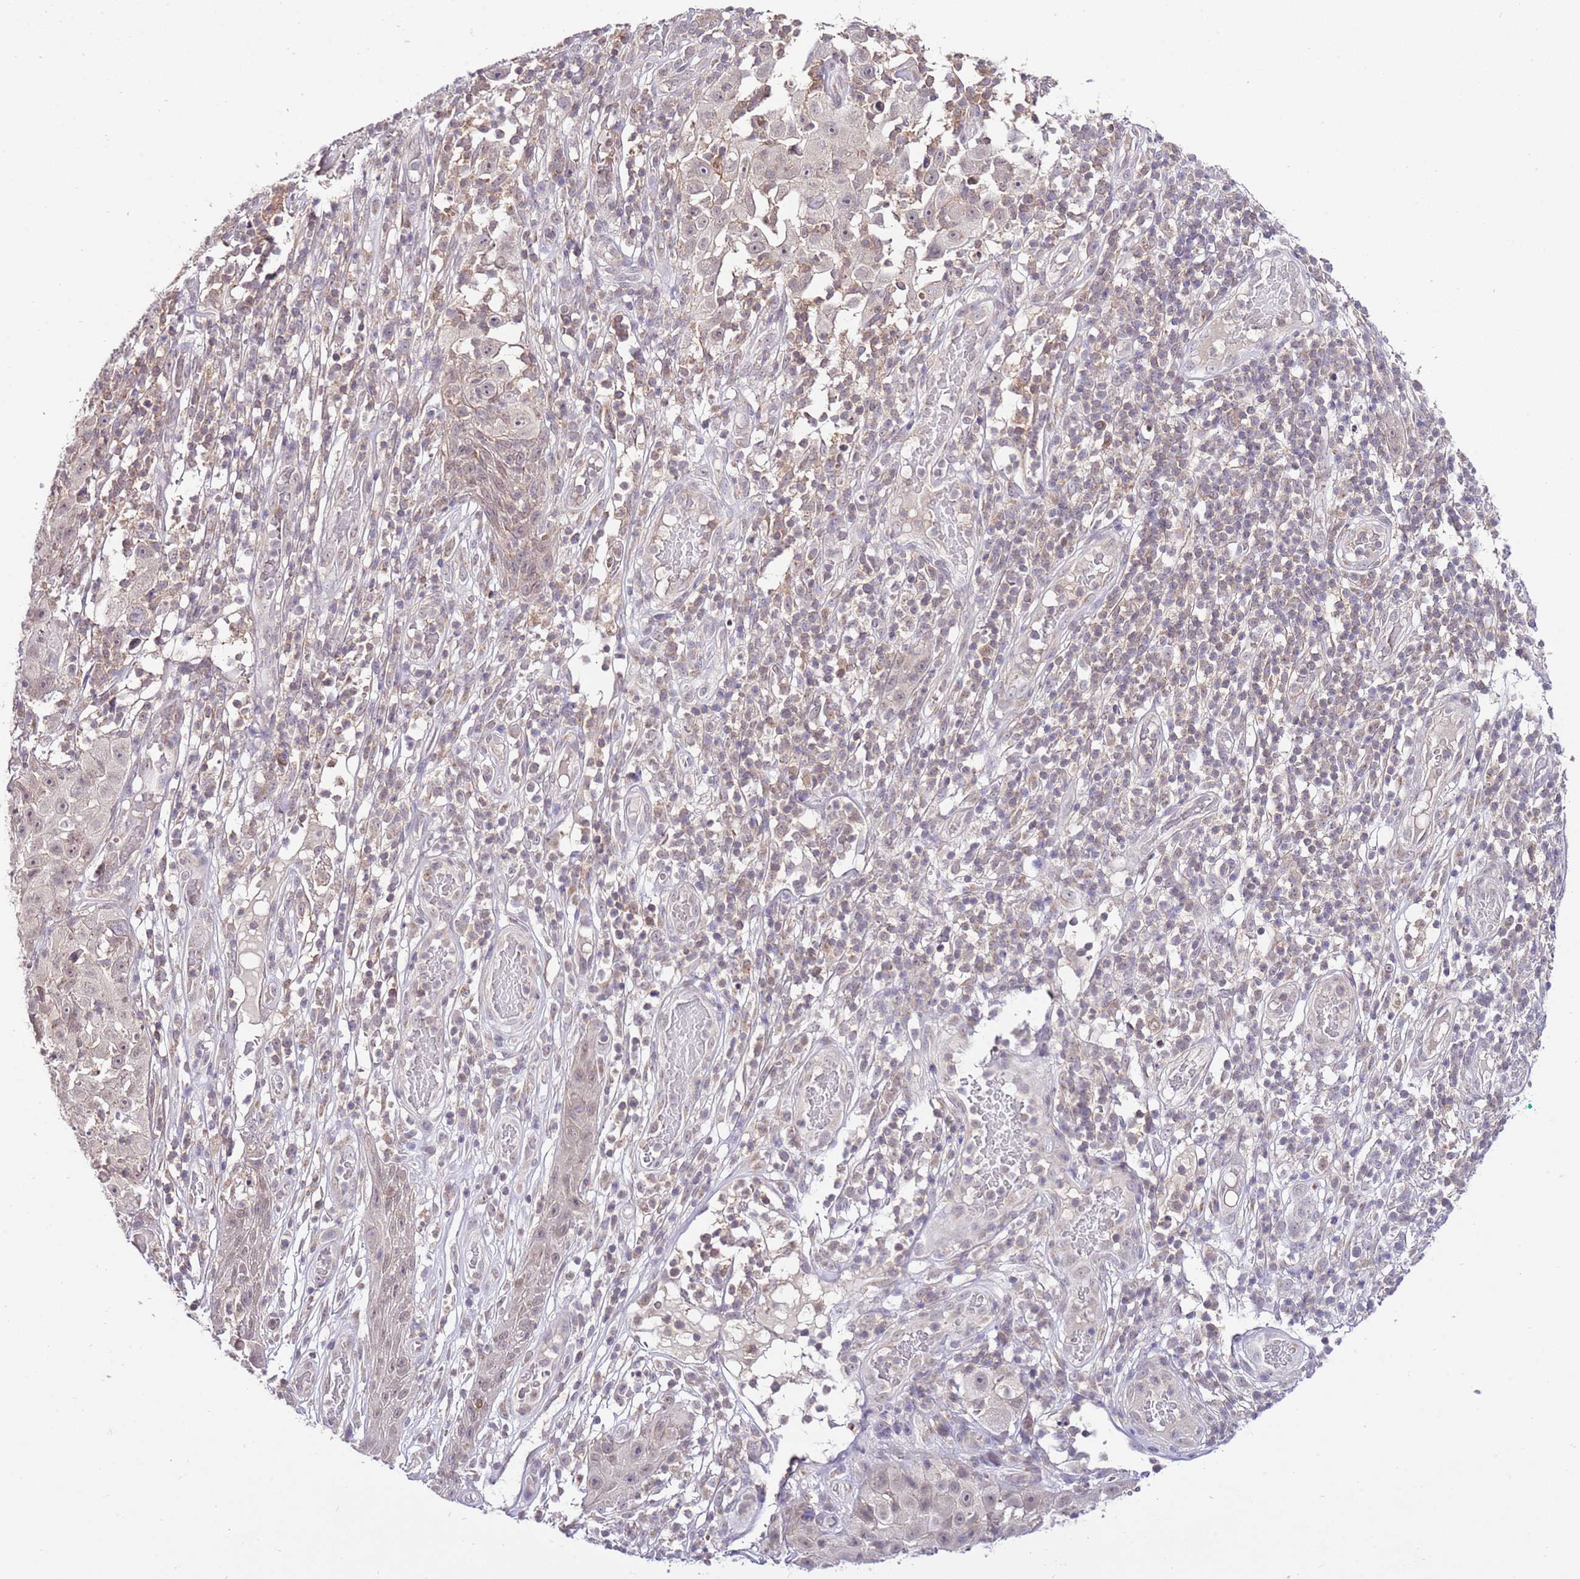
{"staining": {"intensity": "negative", "quantity": "none", "location": "none"}, "tissue": "skin cancer", "cell_type": "Tumor cells", "image_type": "cancer", "snomed": [{"axis": "morphology", "description": "Squamous cell carcinoma, NOS"}, {"axis": "topography", "description": "Skin"}], "caption": "Human squamous cell carcinoma (skin) stained for a protein using immunohistochemistry displays no expression in tumor cells.", "gene": "EFHD1", "patient": {"sex": "female", "age": 87}}